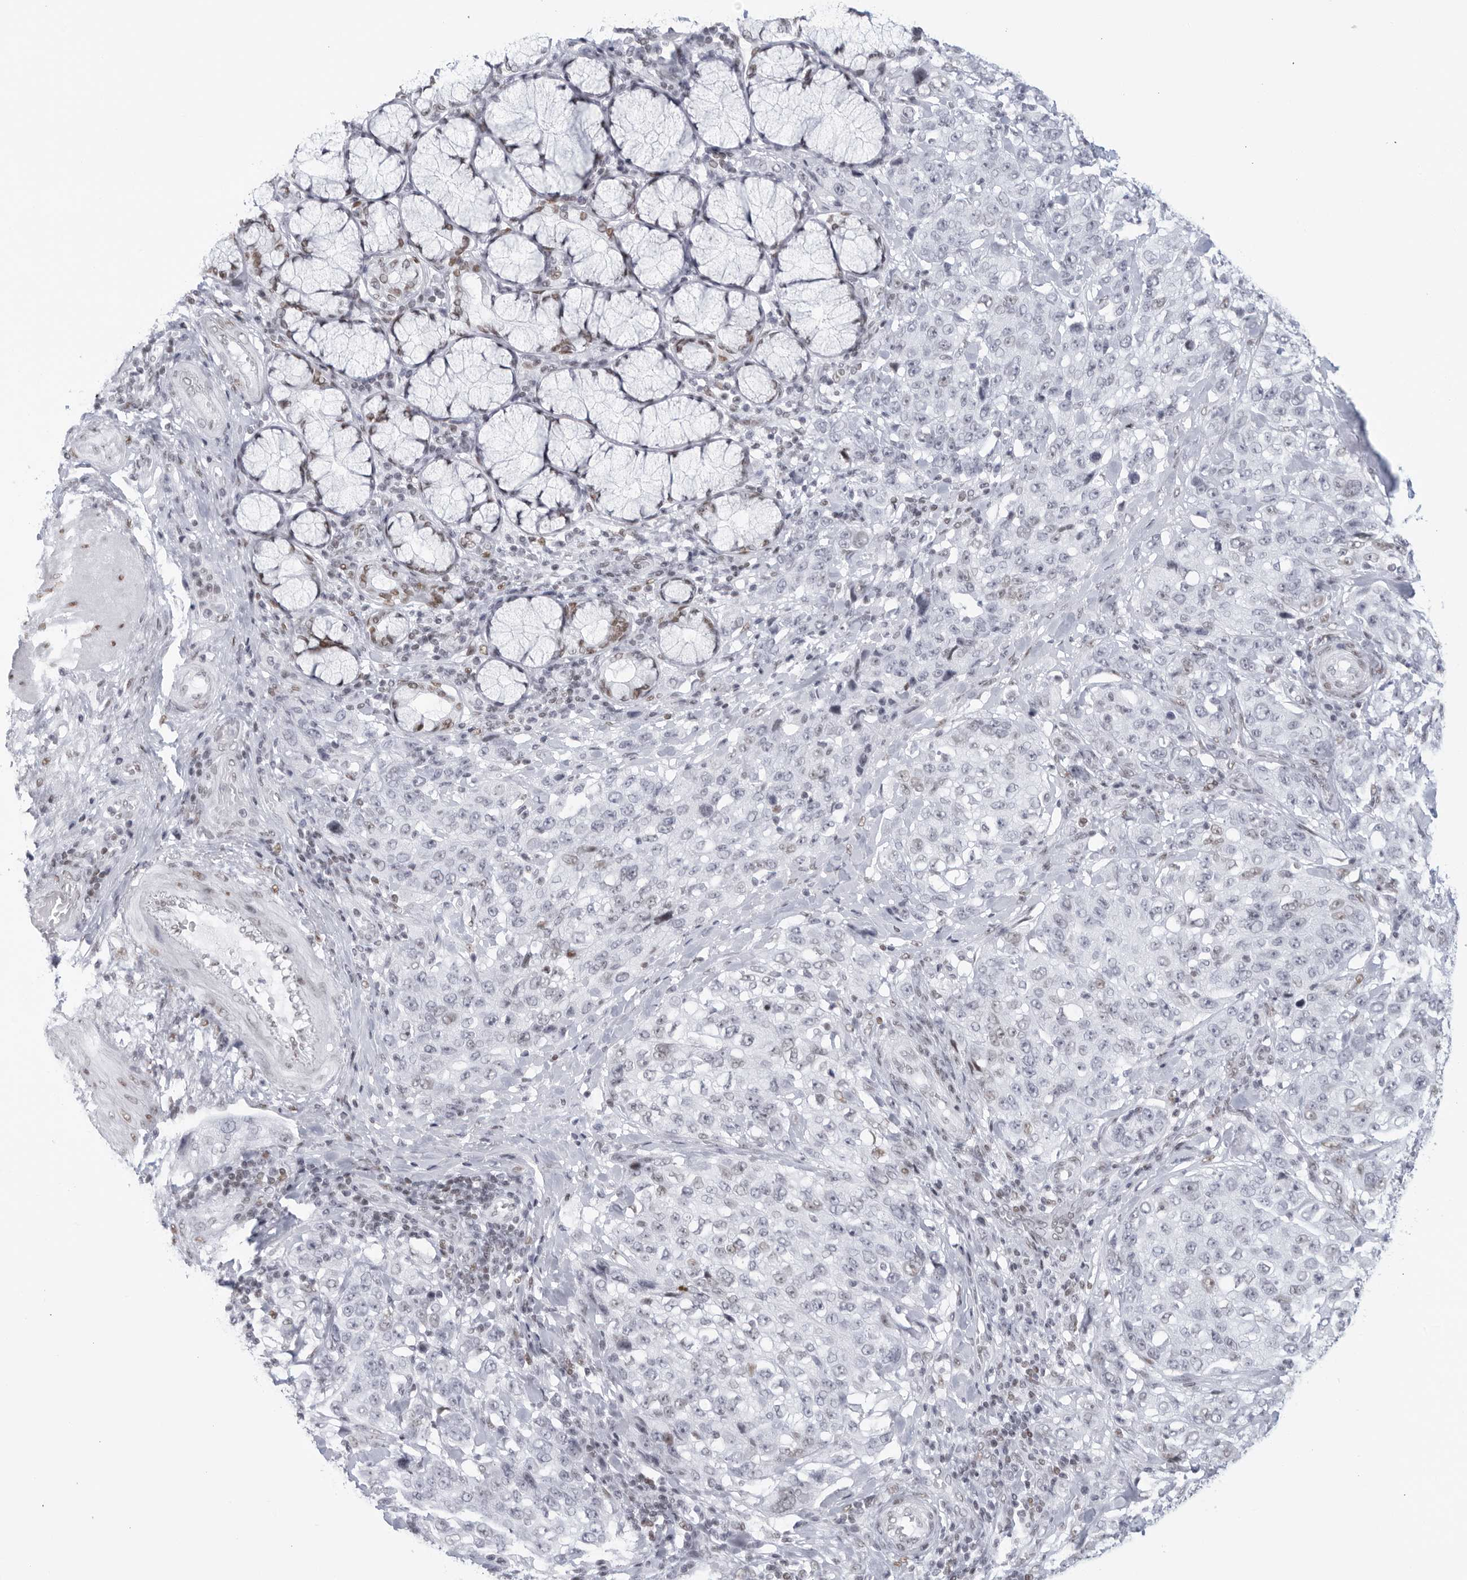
{"staining": {"intensity": "negative", "quantity": "none", "location": "none"}, "tissue": "stomach cancer", "cell_type": "Tumor cells", "image_type": "cancer", "snomed": [{"axis": "morphology", "description": "Adenocarcinoma, NOS"}, {"axis": "topography", "description": "Stomach"}], "caption": "A histopathology image of stomach adenocarcinoma stained for a protein displays no brown staining in tumor cells.", "gene": "HP1BP3", "patient": {"sex": "male", "age": 48}}